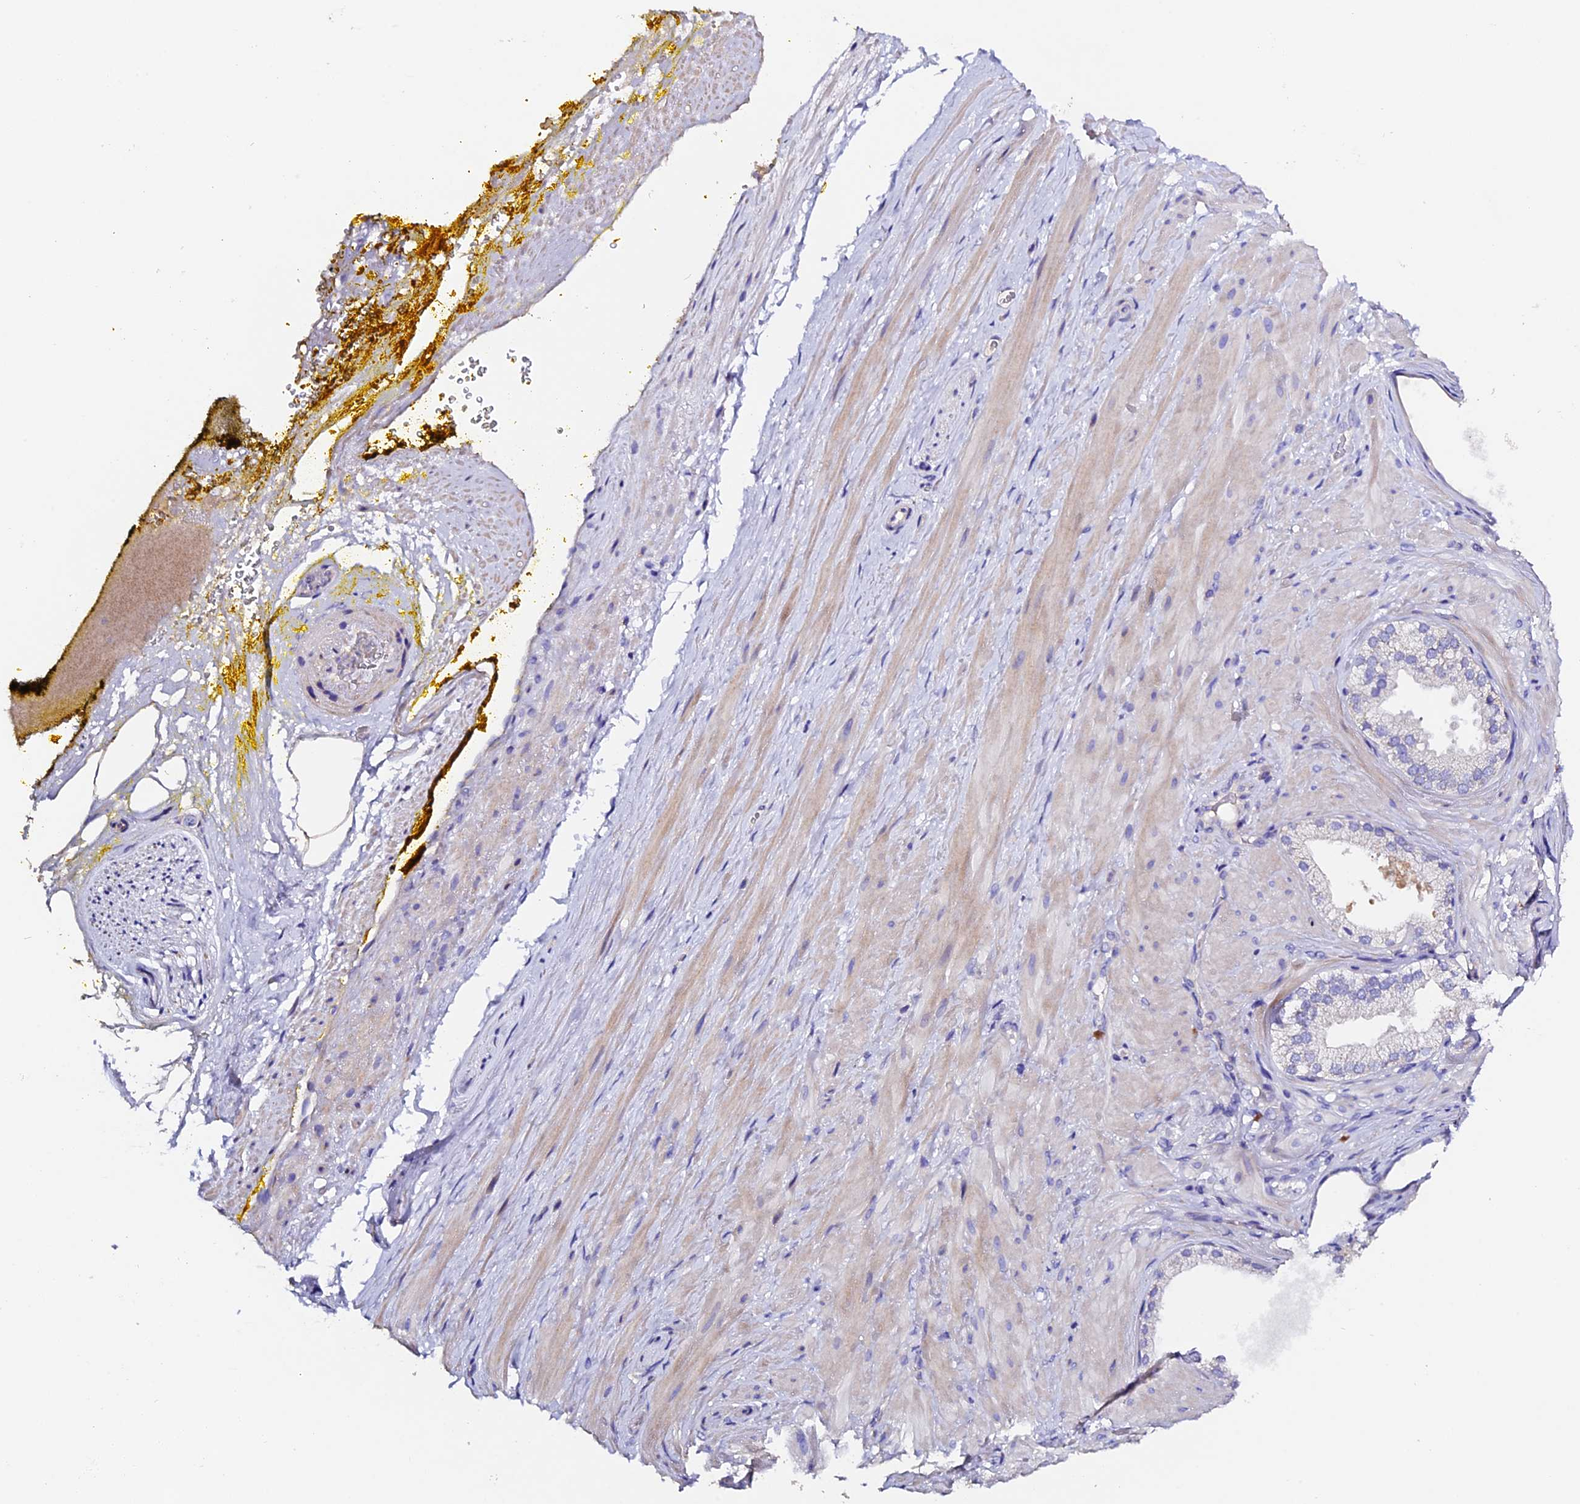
{"staining": {"intensity": "negative", "quantity": "none", "location": "none"}, "tissue": "adipose tissue", "cell_type": "Adipocytes", "image_type": "normal", "snomed": [{"axis": "morphology", "description": "Normal tissue, NOS"}, {"axis": "morphology", "description": "Adenocarcinoma, Low grade"}, {"axis": "topography", "description": "Prostate"}, {"axis": "topography", "description": "Peripheral nerve tissue"}], "caption": "Immunohistochemical staining of normal human adipose tissue displays no significant staining in adipocytes. Brightfield microscopy of immunohistochemistry (IHC) stained with DAB (brown) and hematoxylin (blue), captured at high magnification.", "gene": "FBXW9", "patient": {"sex": "male", "age": 63}}